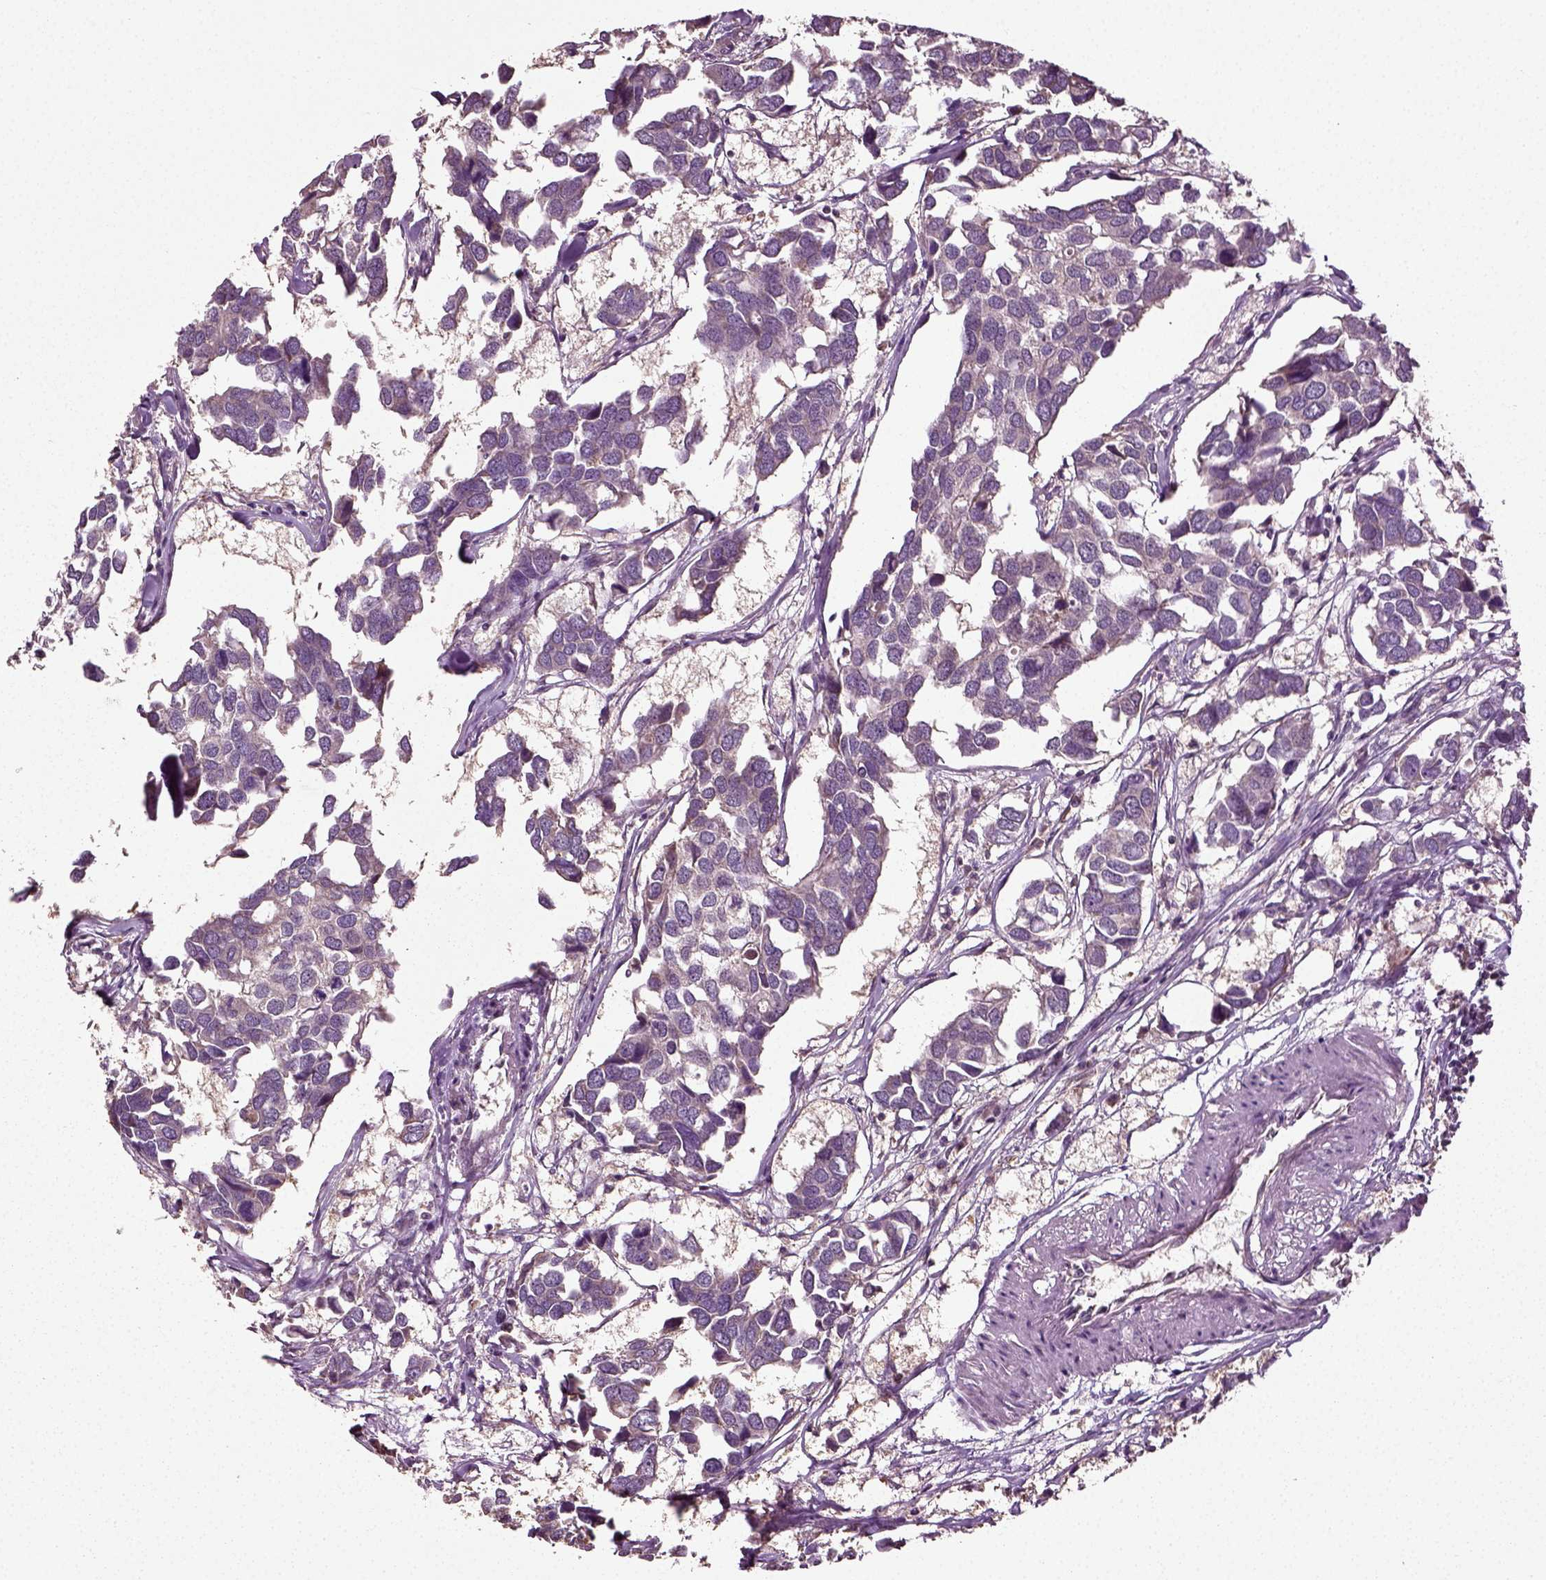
{"staining": {"intensity": "negative", "quantity": "none", "location": "none"}, "tissue": "breast cancer", "cell_type": "Tumor cells", "image_type": "cancer", "snomed": [{"axis": "morphology", "description": "Duct carcinoma"}, {"axis": "topography", "description": "Breast"}], "caption": "Immunohistochemistry photomicrograph of neoplastic tissue: human invasive ductal carcinoma (breast) stained with DAB (3,3'-diaminobenzidine) reveals no significant protein positivity in tumor cells. The staining is performed using DAB (3,3'-diaminobenzidine) brown chromogen with nuclei counter-stained in using hematoxylin.", "gene": "ERV3-1", "patient": {"sex": "female", "age": 83}}